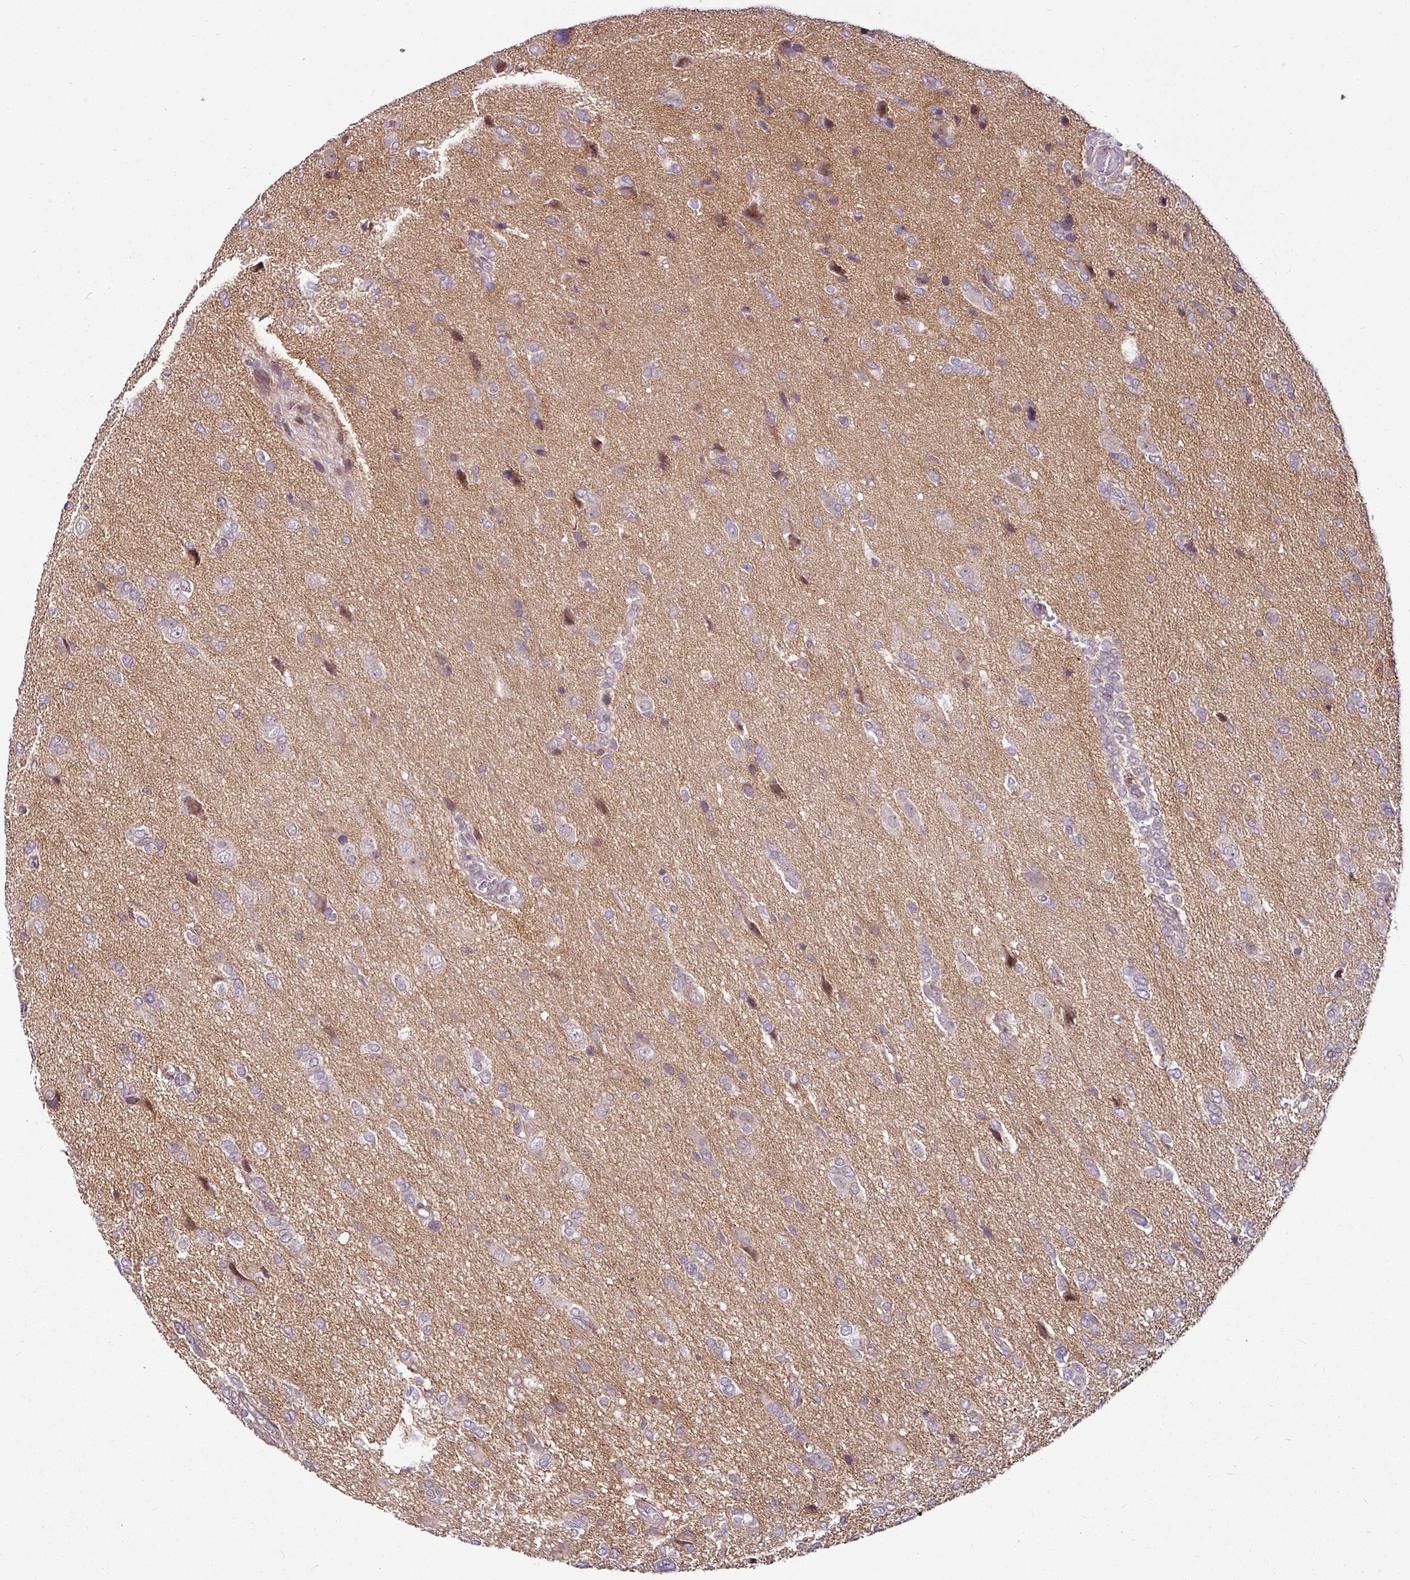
{"staining": {"intensity": "weak", "quantity": "<25%", "location": "cytoplasmic/membranous"}, "tissue": "glioma", "cell_type": "Tumor cells", "image_type": "cancer", "snomed": [{"axis": "morphology", "description": "Glioma, malignant, High grade"}, {"axis": "topography", "description": "Brain"}], "caption": "Malignant high-grade glioma was stained to show a protein in brown. There is no significant staining in tumor cells.", "gene": "DCAF13", "patient": {"sex": "female", "age": 59}}